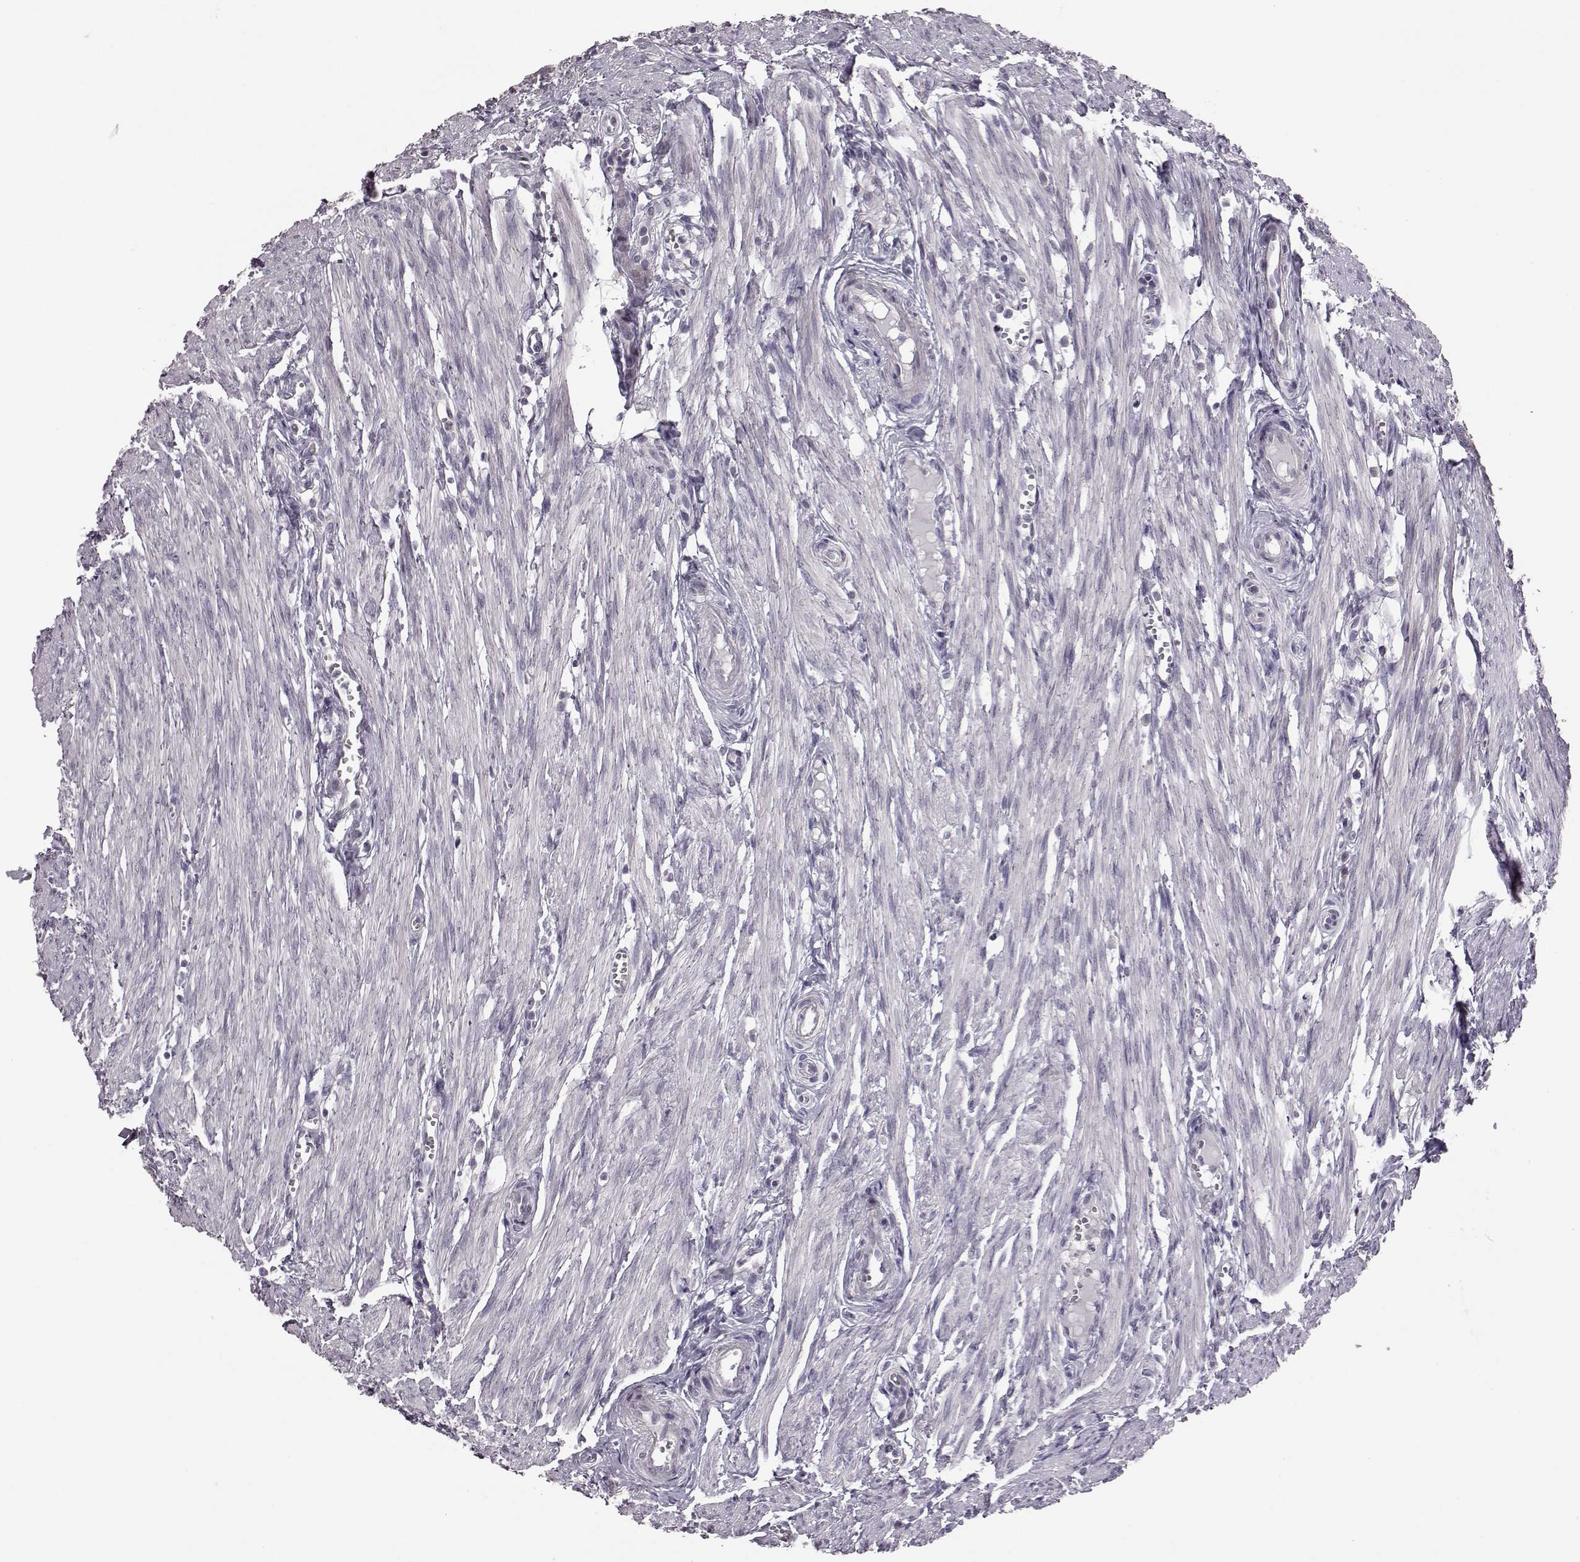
{"staining": {"intensity": "negative", "quantity": "none", "location": "none"}, "tissue": "fallopian tube", "cell_type": "Glandular cells", "image_type": "normal", "snomed": [{"axis": "morphology", "description": "Normal tissue, NOS"}, {"axis": "topography", "description": "Fallopian tube"}], "caption": "The immunohistochemistry image has no significant expression in glandular cells of fallopian tube. (Brightfield microscopy of DAB (3,3'-diaminobenzidine) immunohistochemistry at high magnification).", "gene": "C10orf62", "patient": {"sex": "female", "age": 25}}